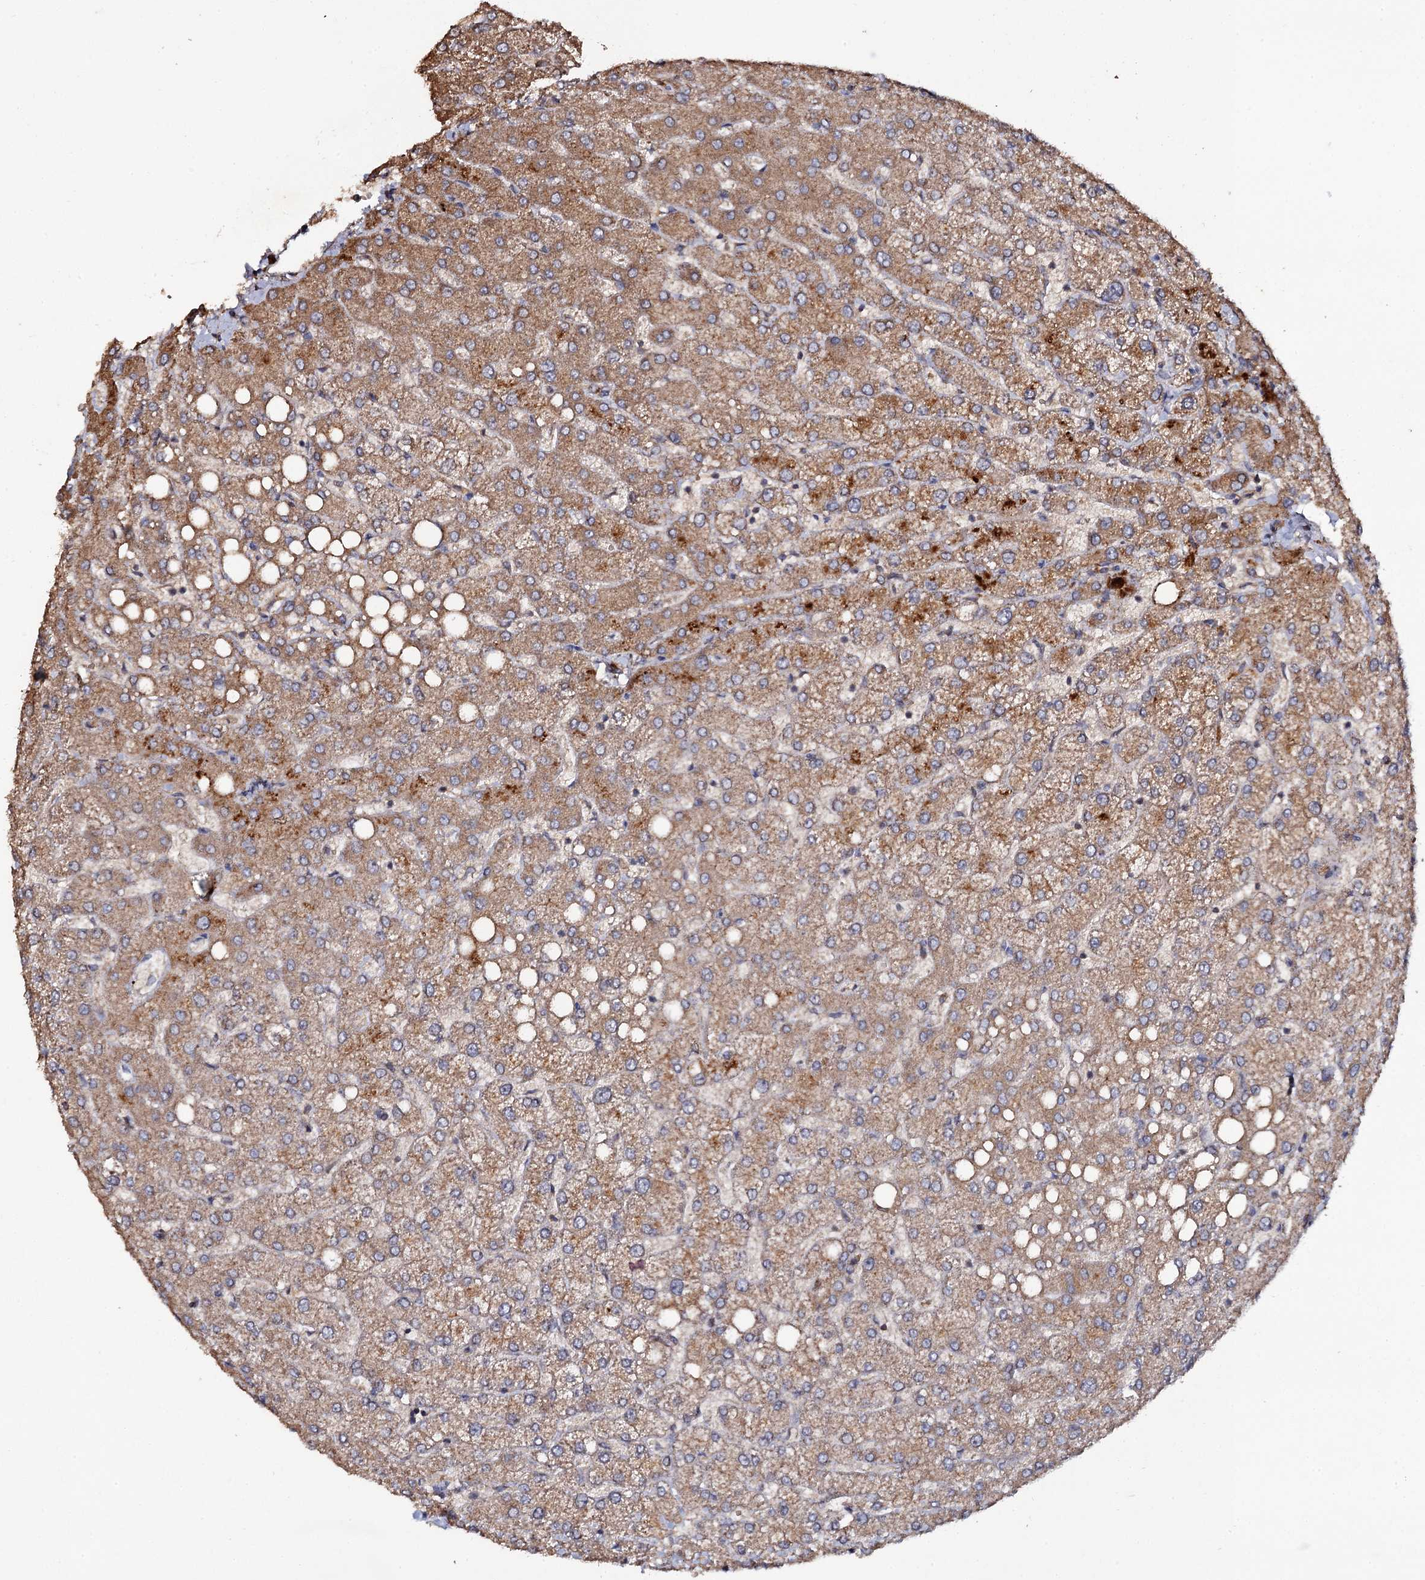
{"staining": {"intensity": "moderate", "quantity": ">75%", "location": "cytoplasmic/membranous"}, "tissue": "liver", "cell_type": "Cholangiocytes", "image_type": "normal", "snomed": [{"axis": "morphology", "description": "Normal tissue, NOS"}, {"axis": "topography", "description": "Liver"}], "caption": "Liver stained with DAB IHC demonstrates medium levels of moderate cytoplasmic/membranous staining in about >75% of cholangiocytes. The staining was performed using DAB (3,3'-diaminobenzidine), with brown indicating positive protein expression. Nuclei are stained blue with hematoxylin.", "gene": "TTC23", "patient": {"sex": "female", "age": 54}}